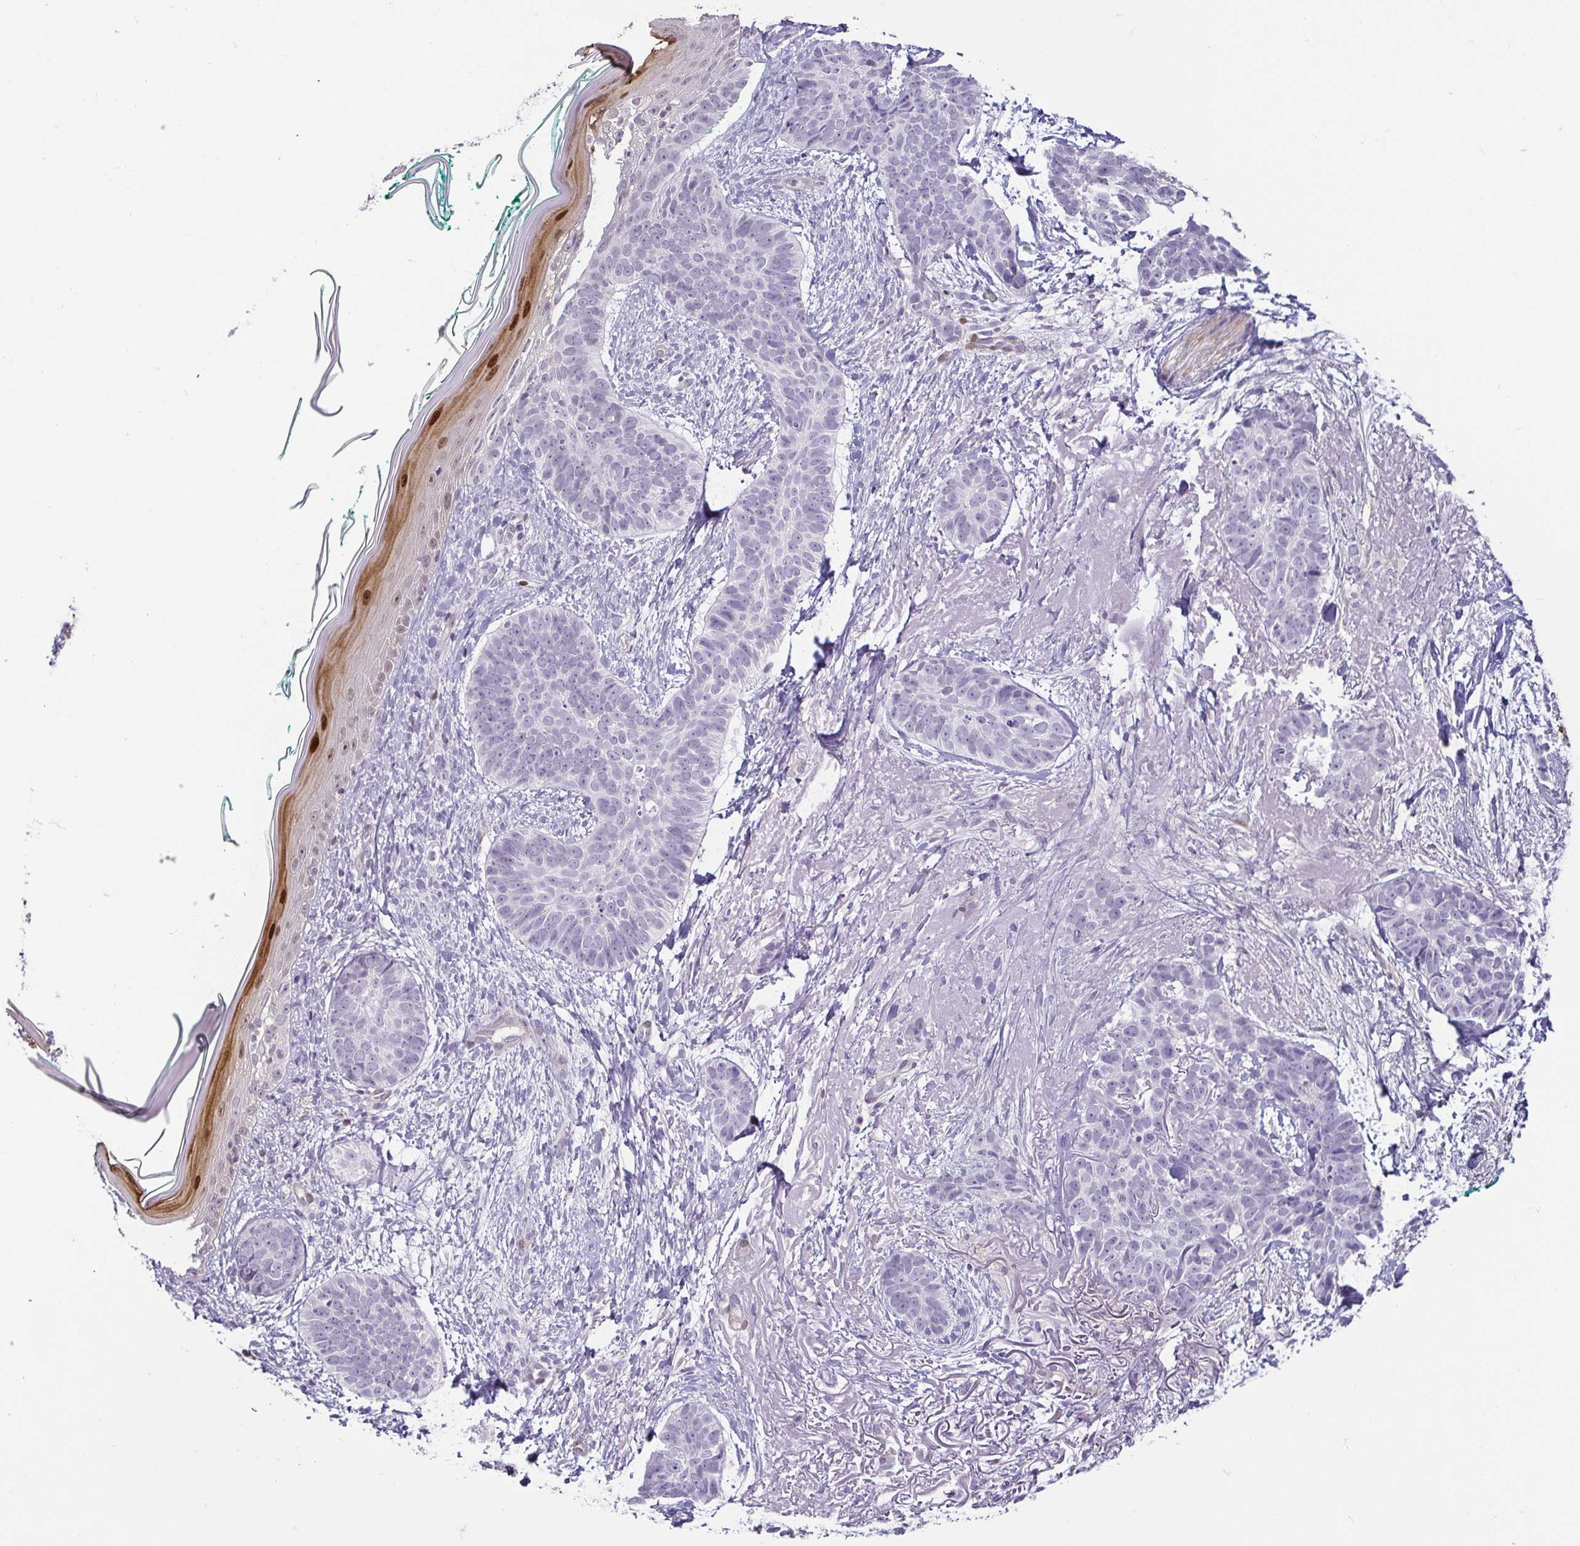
{"staining": {"intensity": "negative", "quantity": "none", "location": "none"}, "tissue": "skin cancer", "cell_type": "Tumor cells", "image_type": "cancer", "snomed": [{"axis": "morphology", "description": "Basal cell carcinoma"}, {"axis": "topography", "description": "Skin"}, {"axis": "topography", "description": "Skin of face"}, {"axis": "topography", "description": "Skin of nose"}], "caption": "Basal cell carcinoma (skin) was stained to show a protein in brown. There is no significant expression in tumor cells.", "gene": "HOPX", "patient": {"sex": "female", "age": 86}}